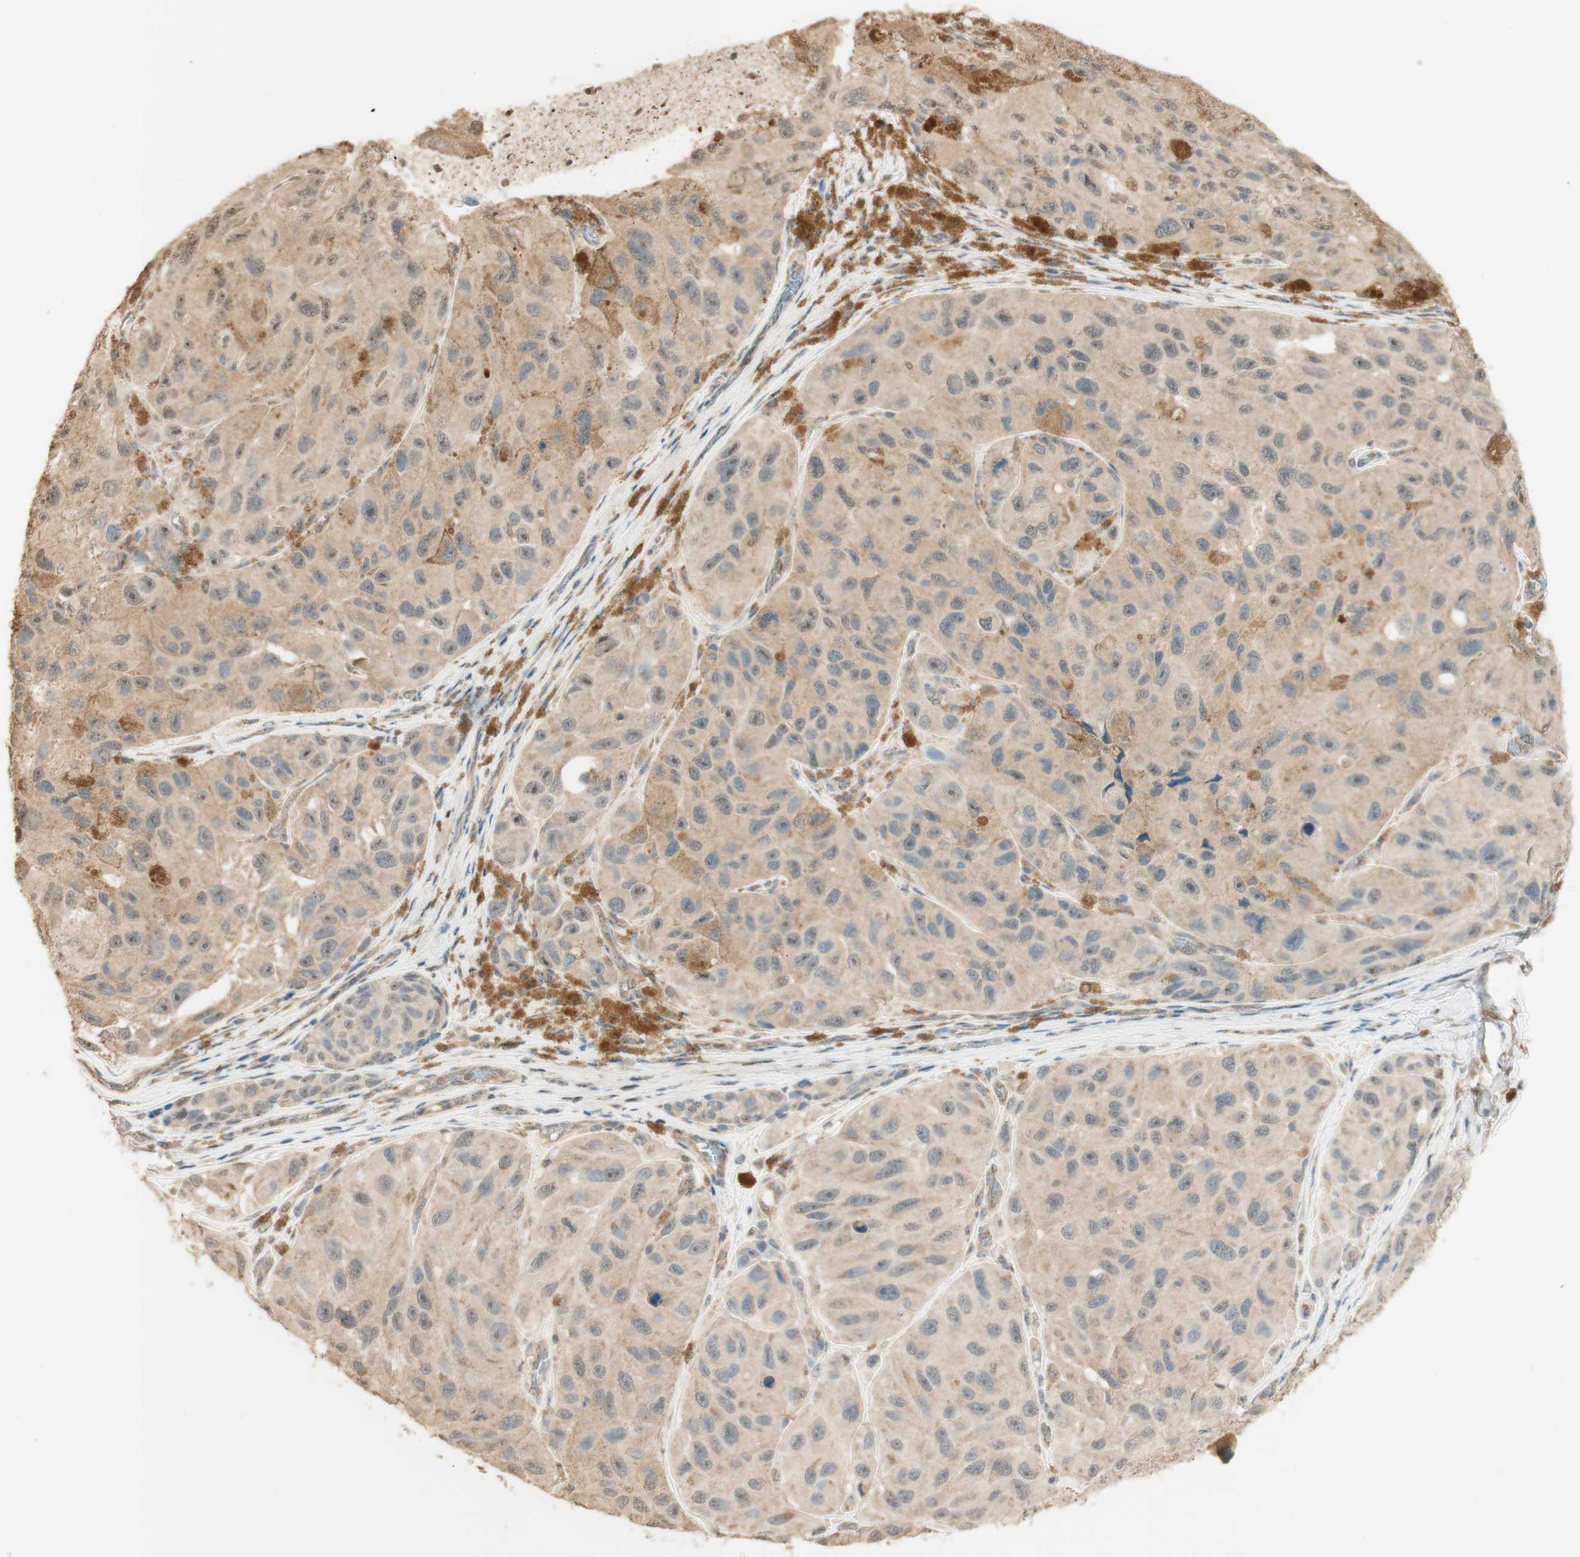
{"staining": {"intensity": "weak", "quantity": ">75%", "location": "cytoplasmic/membranous"}, "tissue": "melanoma", "cell_type": "Tumor cells", "image_type": "cancer", "snomed": [{"axis": "morphology", "description": "Malignant melanoma, NOS"}, {"axis": "topography", "description": "Skin"}], "caption": "DAB (3,3'-diaminobenzidine) immunohistochemical staining of human melanoma demonstrates weak cytoplasmic/membranous protein expression in about >75% of tumor cells.", "gene": "SPINT2", "patient": {"sex": "female", "age": 73}}